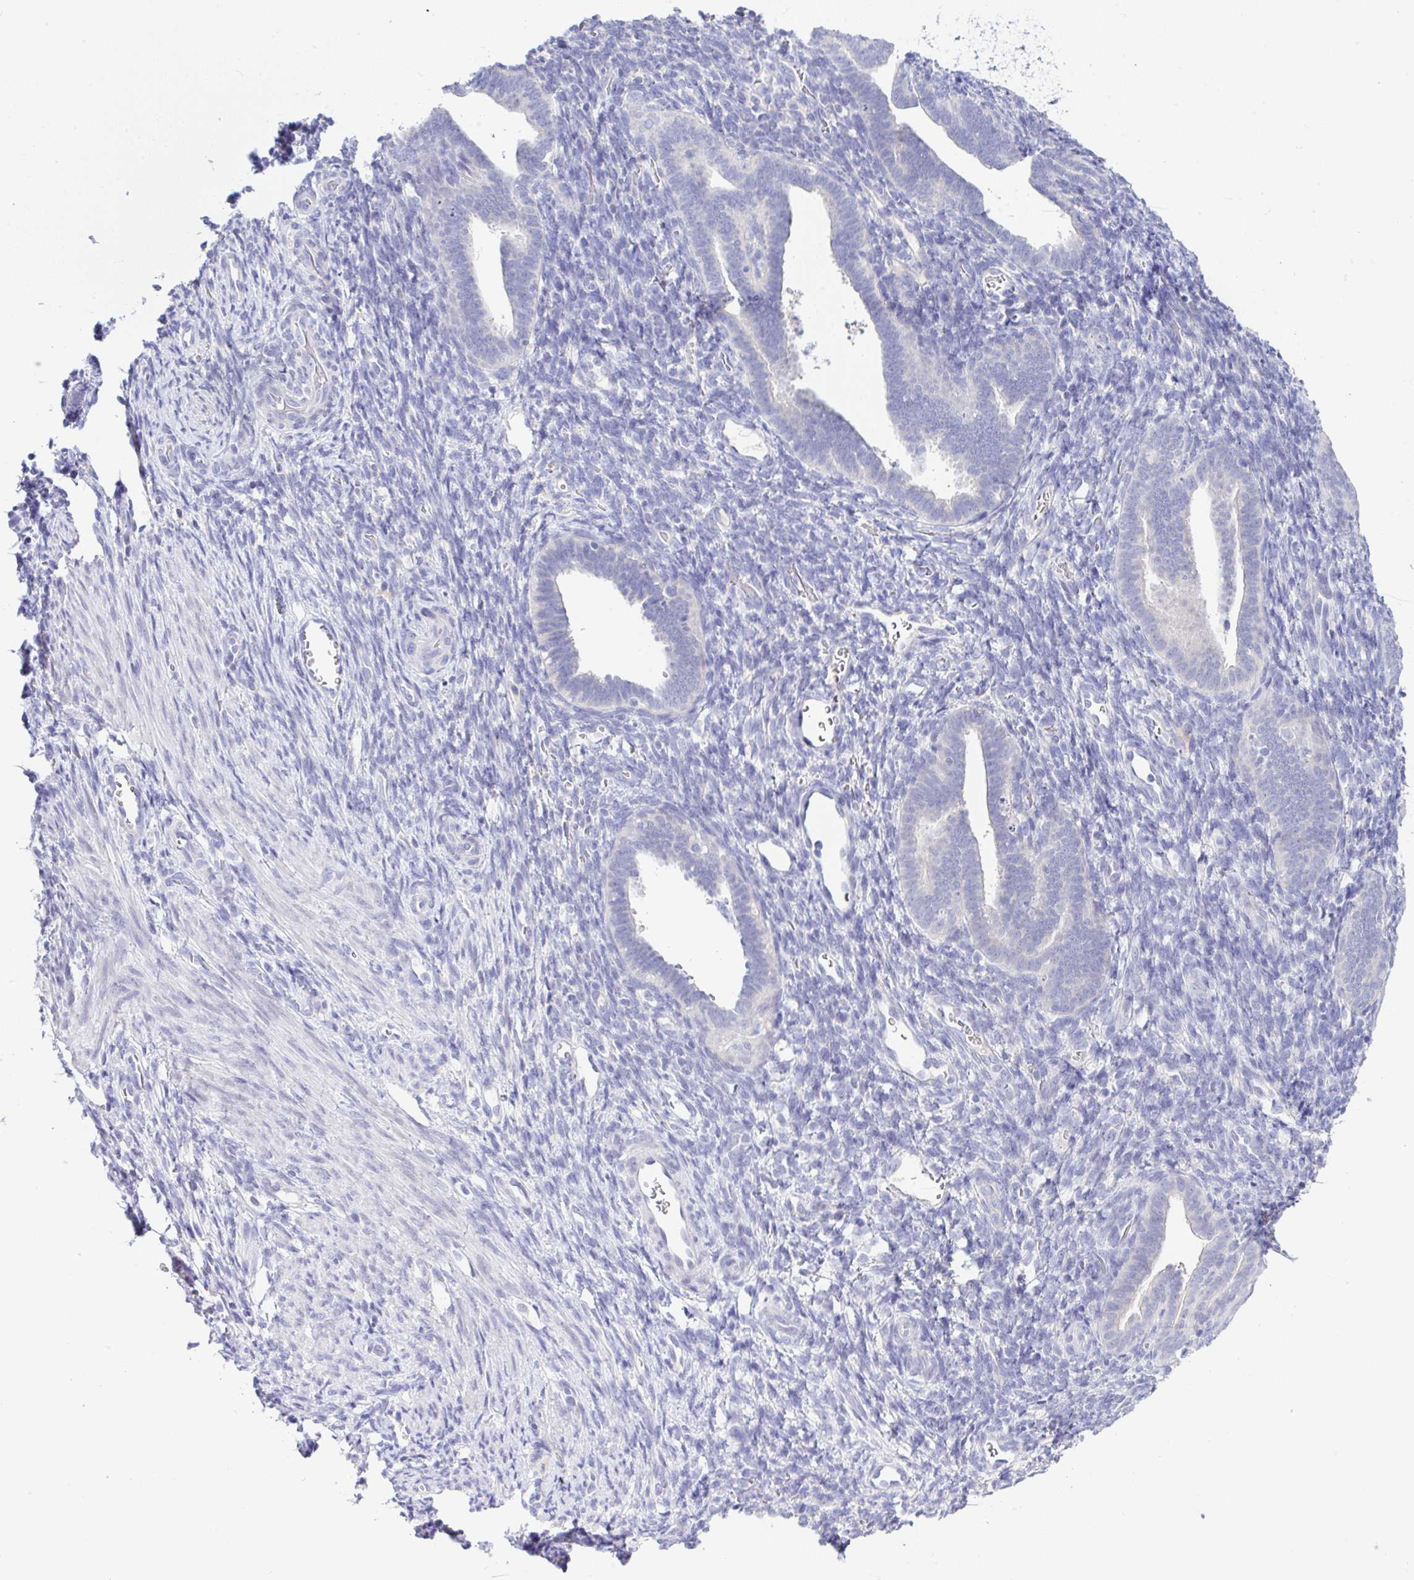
{"staining": {"intensity": "negative", "quantity": "none", "location": "none"}, "tissue": "endometrium", "cell_type": "Cells in endometrial stroma", "image_type": "normal", "snomed": [{"axis": "morphology", "description": "Normal tissue, NOS"}, {"axis": "topography", "description": "Endometrium"}], "caption": "The histopathology image demonstrates no significant staining in cells in endometrial stroma of endometrium. (Brightfield microscopy of DAB (3,3'-diaminobenzidine) immunohistochemistry at high magnification).", "gene": "SERPINE3", "patient": {"sex": "female", "age": 34}}